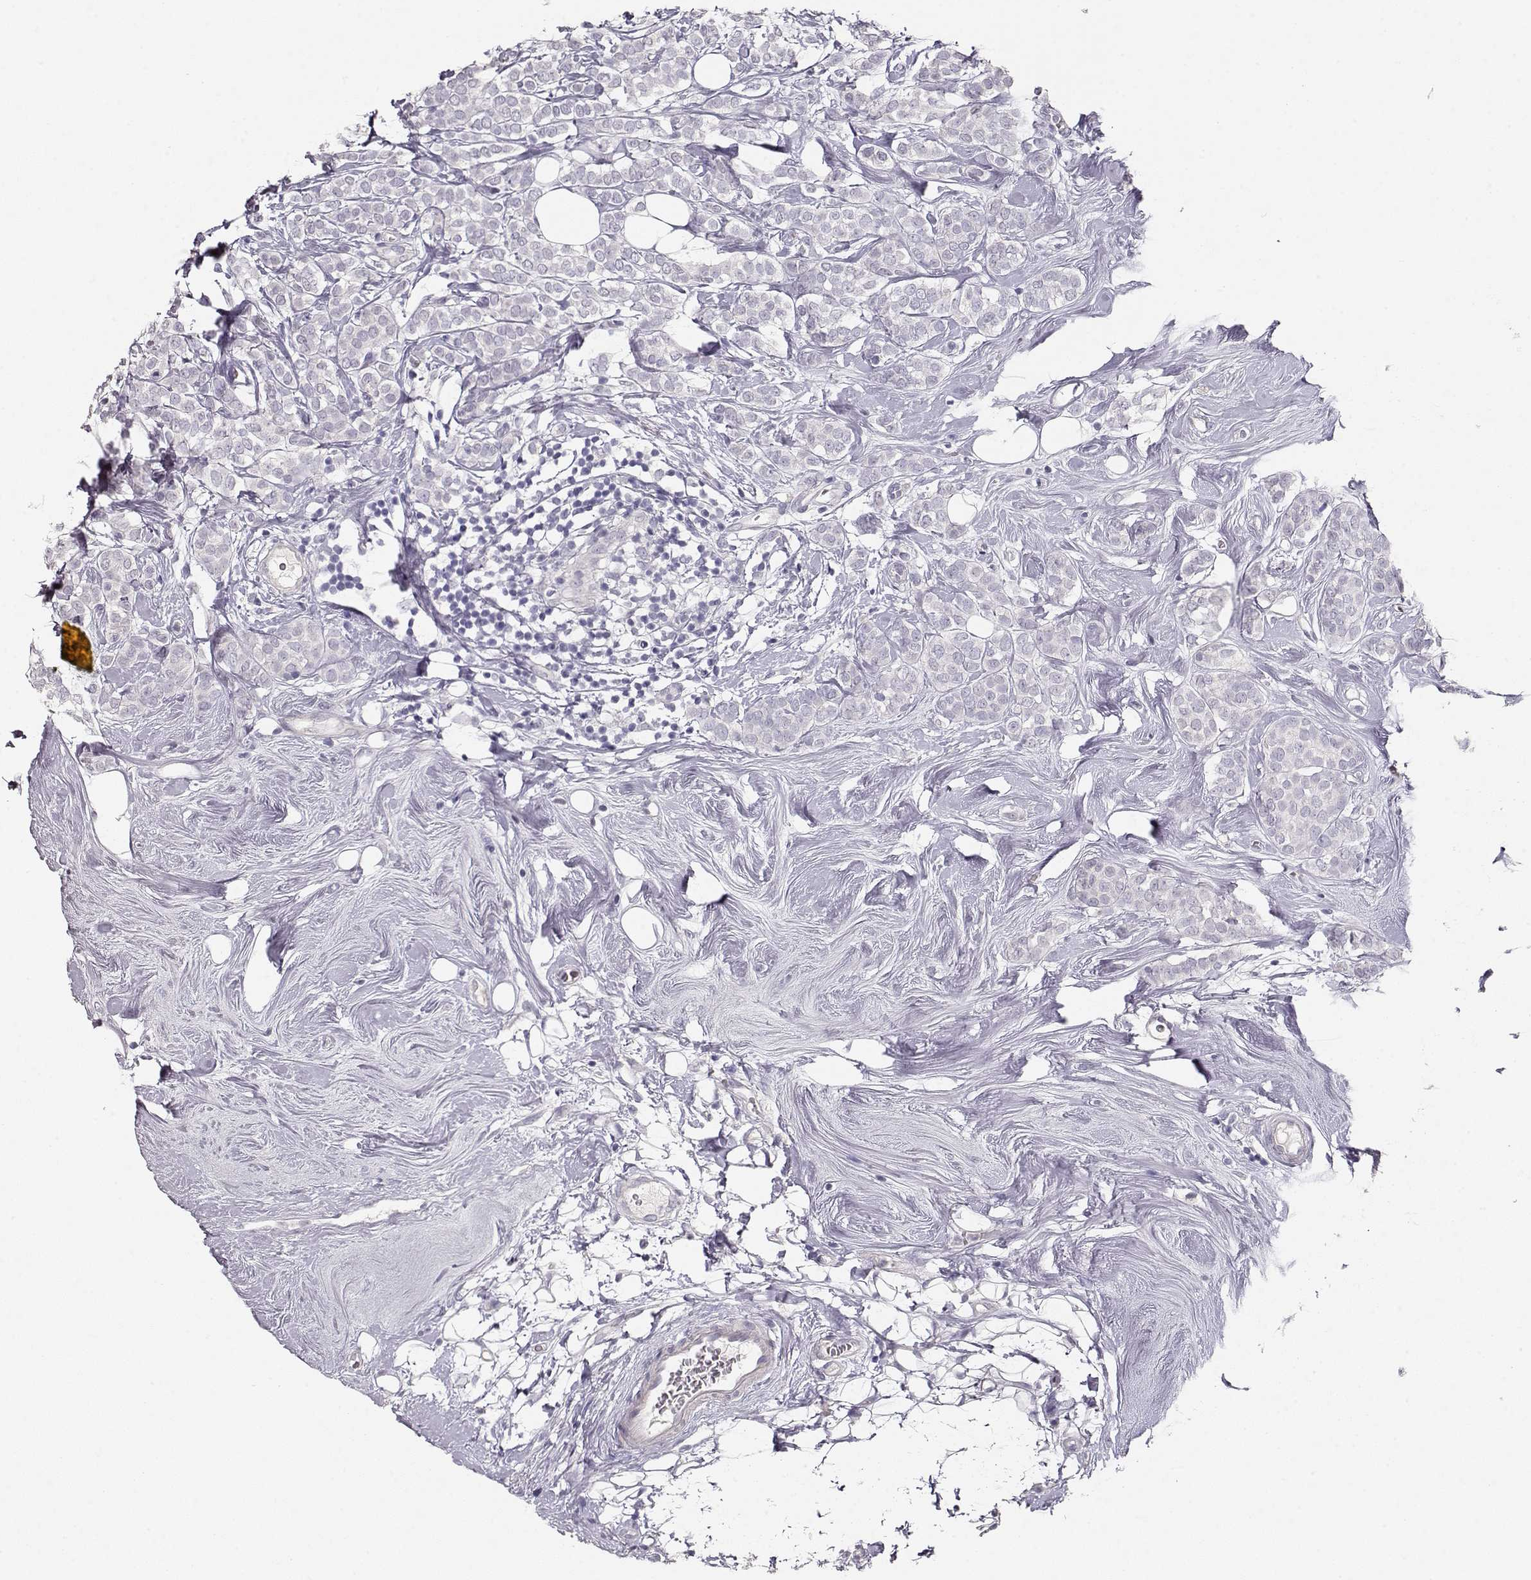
{"staining": {"intensity": "negative", "quantity": "none", "location": "none"}, "tissue": "breast cancer", "cell_type": "Tumor cells", "image_type": "cancer", "snomed": [{"axis": "morphology", "description": "Lobular carcinoma"}, {"axis": "topography", "description": "Breast"}], "caption": "Immunohistochemistry histopathology image of neoplastic tissue: human lobular carcinoma (breast) stained with DAB (3,3'-diaminobenzidine) reveals no significant protein staining in tumor cells.", "gene": "MAGEC1", "patient": {"sex": "female", "age": 49}}